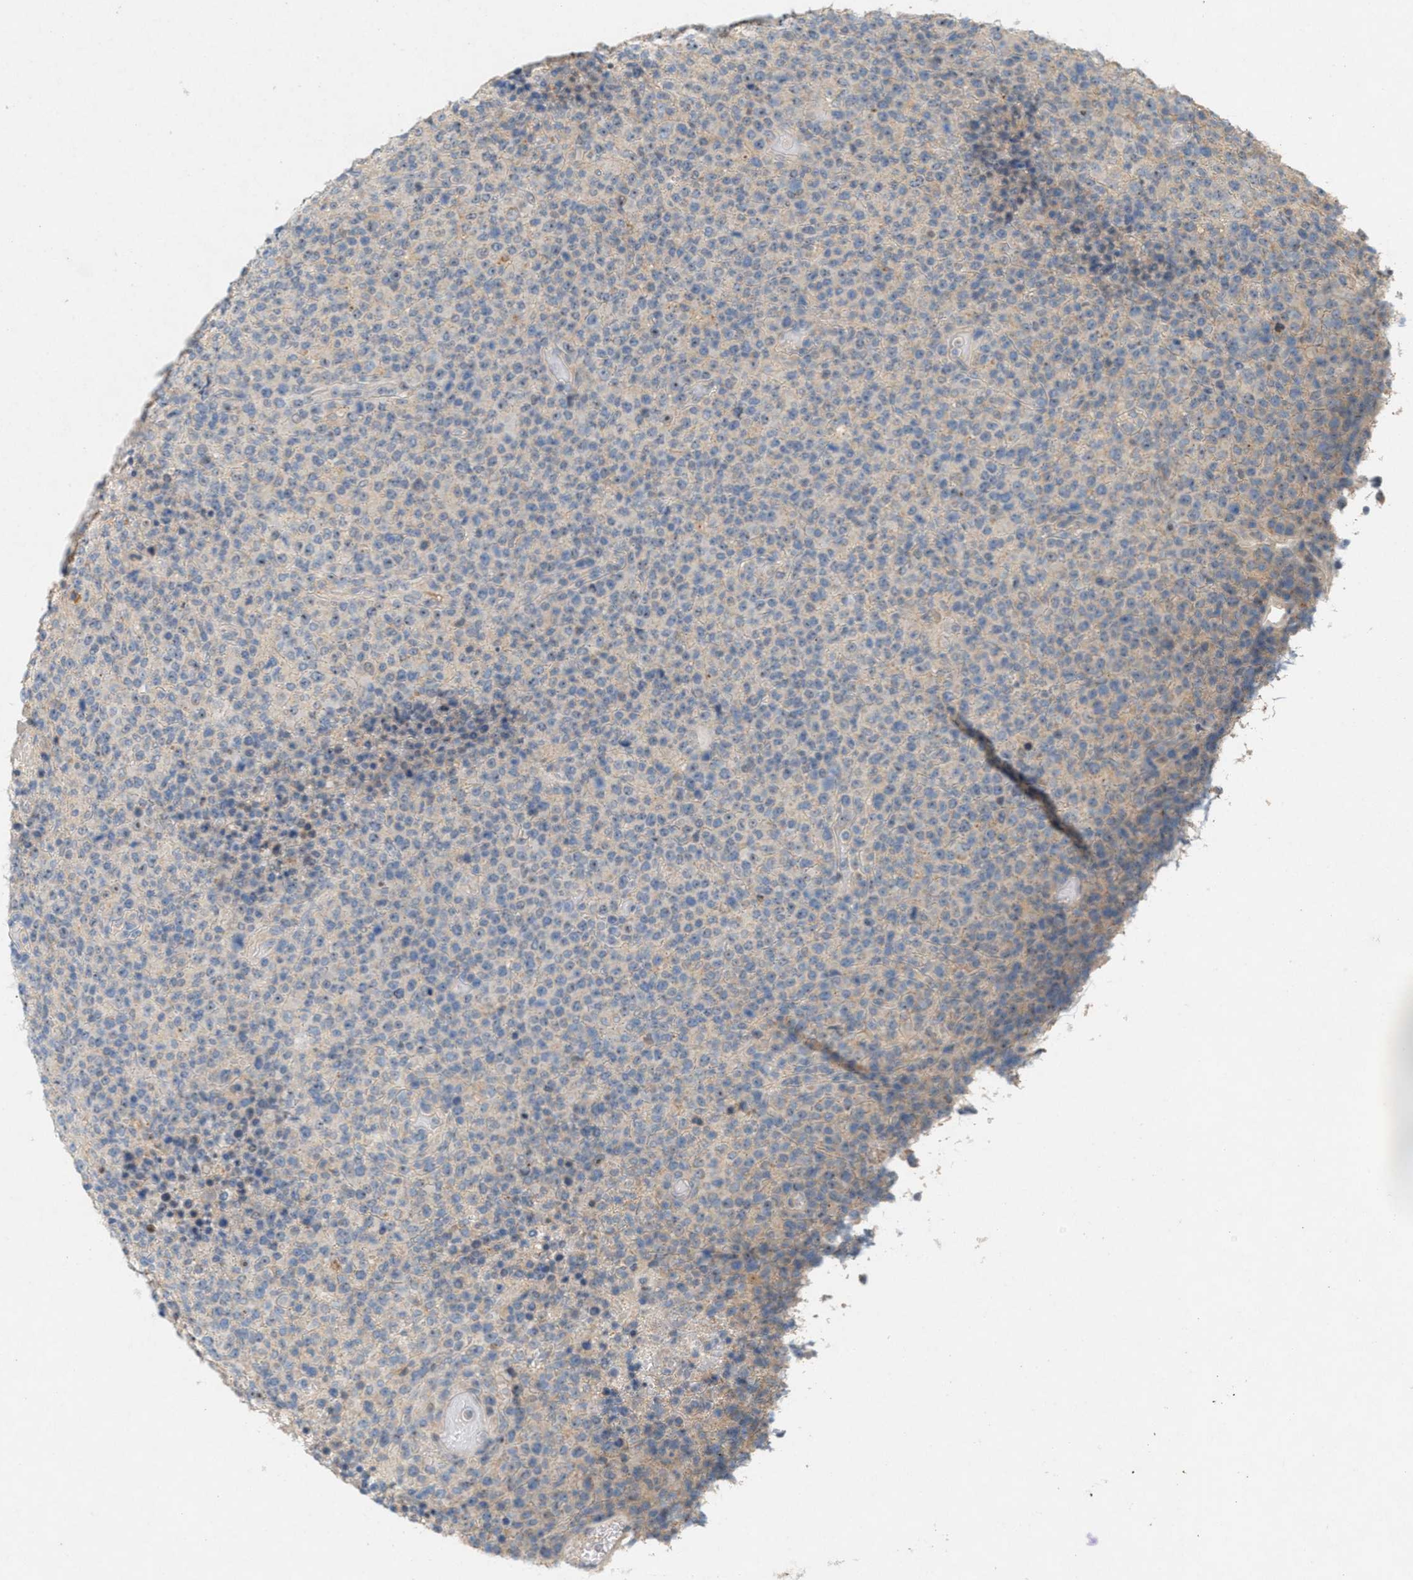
{"staining": {"intensity": "negative", "quantity": "none", "location": "none"}, "tissue": "lymphoma", "cell_type": "Tumor cells", "image_type": "cancer", "snomed": [{"axis": "morphology", "description": "Malignant lymphoma, non-Hodgkin's type, High grade"}, {"axis": "topography", "description": "Lymph node"}], "caption": "The photomicrograph shows no significant expression in tumor cells of malignant lymphoma, non-Hodgkin's type (high-grade).", "gene": "DCAF7", "patient": {"sex": "male", "age": 13}}